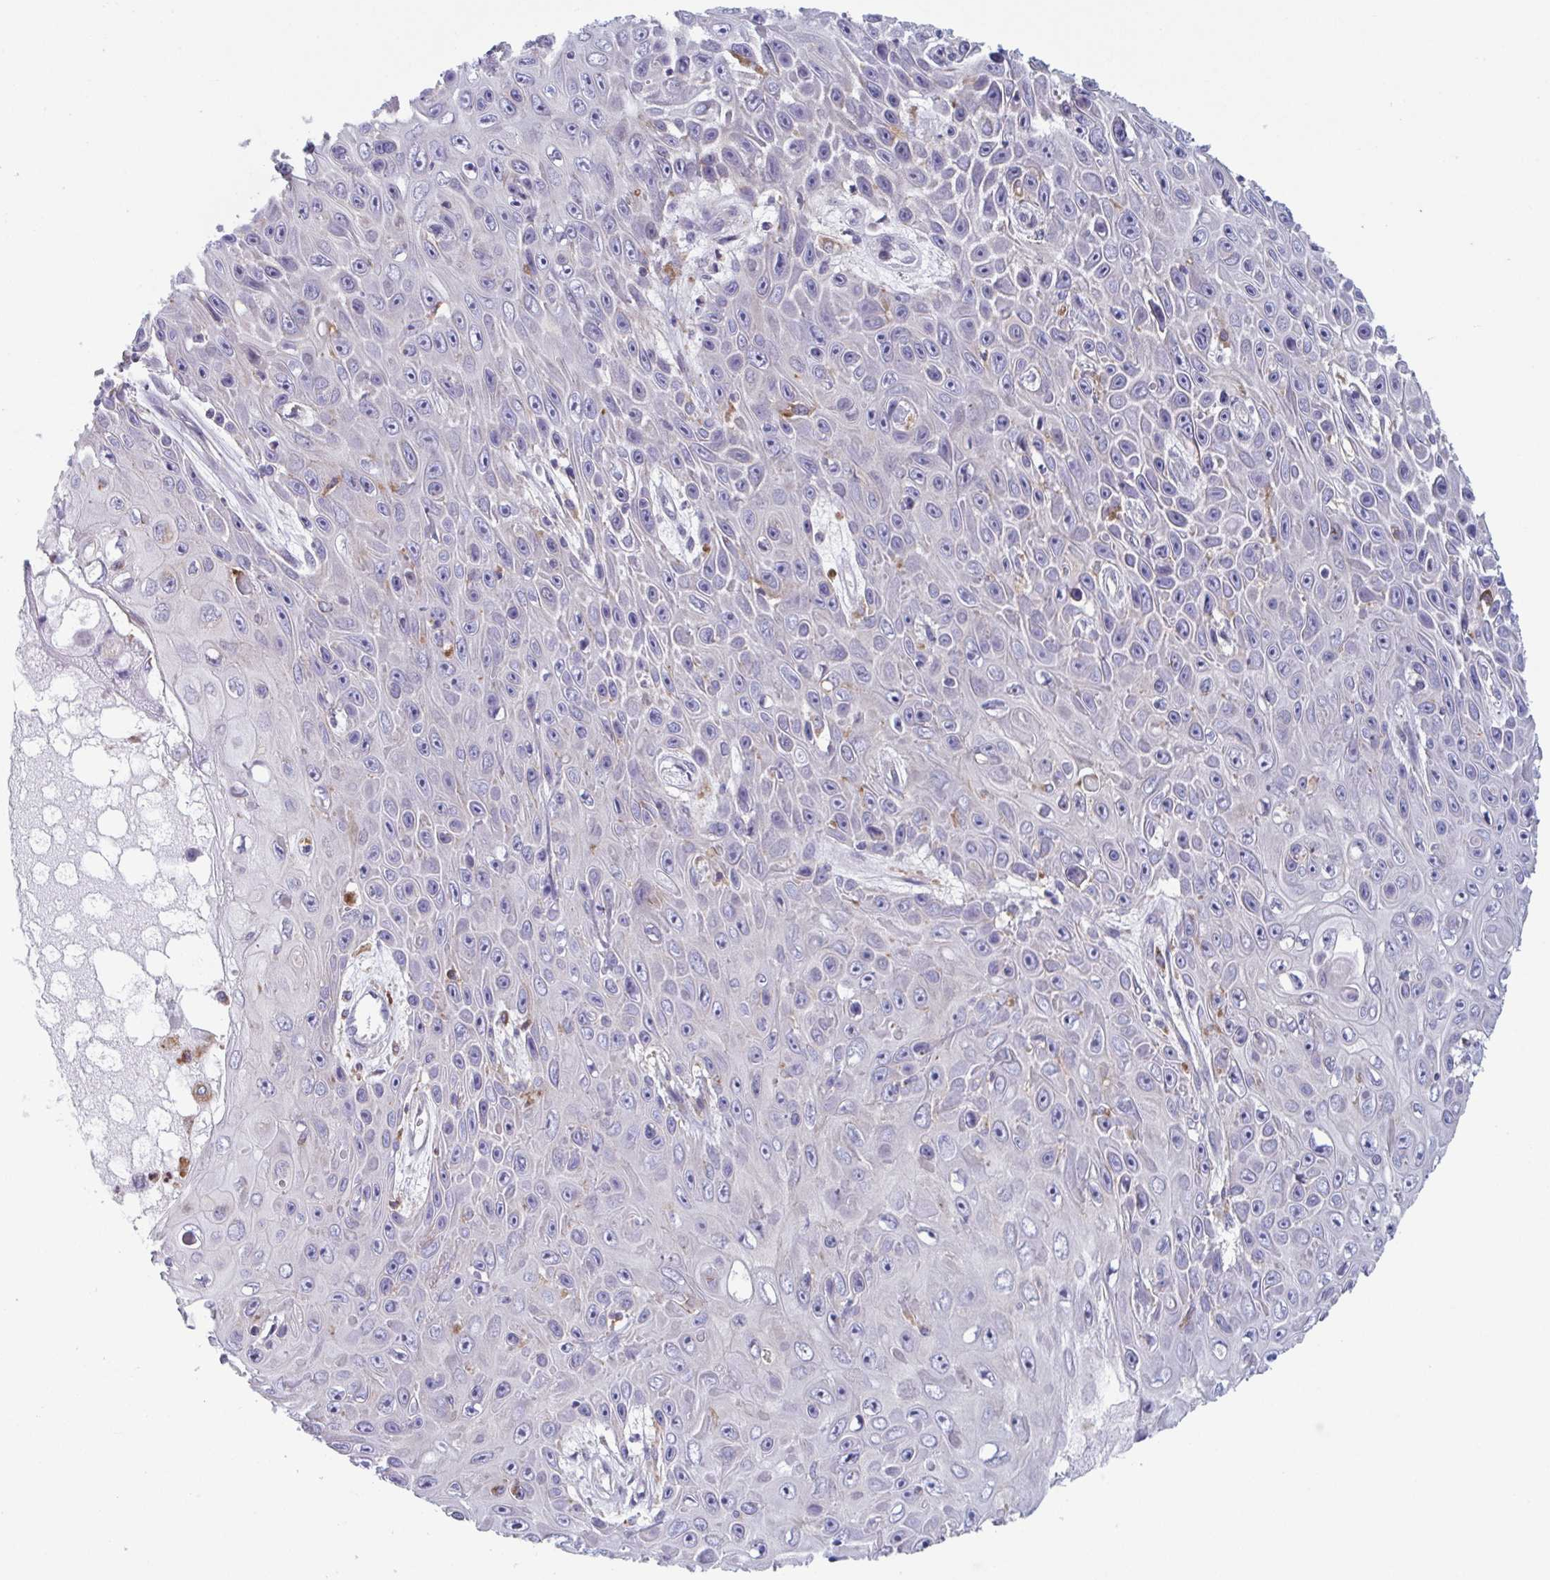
{"staining": {"intensity": "negative", "quantity": "none", "location": "none"}, "tissue": "skin cancer", "cell_type": "Tumor cells", "image_type": "cancer", "snomed": [{"axis": "morphology", "description": "Squamous cell carcinoma, NOS"}, {"axis": "topography", "description": "Skin"}], "caption": "High magnification brightfield microscopy of squamous cell carcinoma (skin) stained with DAB (brown) and counterstained with hematoxylin (blue): tumor cells show no significant positivity.", "gene": "NIPSNAP1", "patient": {"sex": "male", "age": 82}}